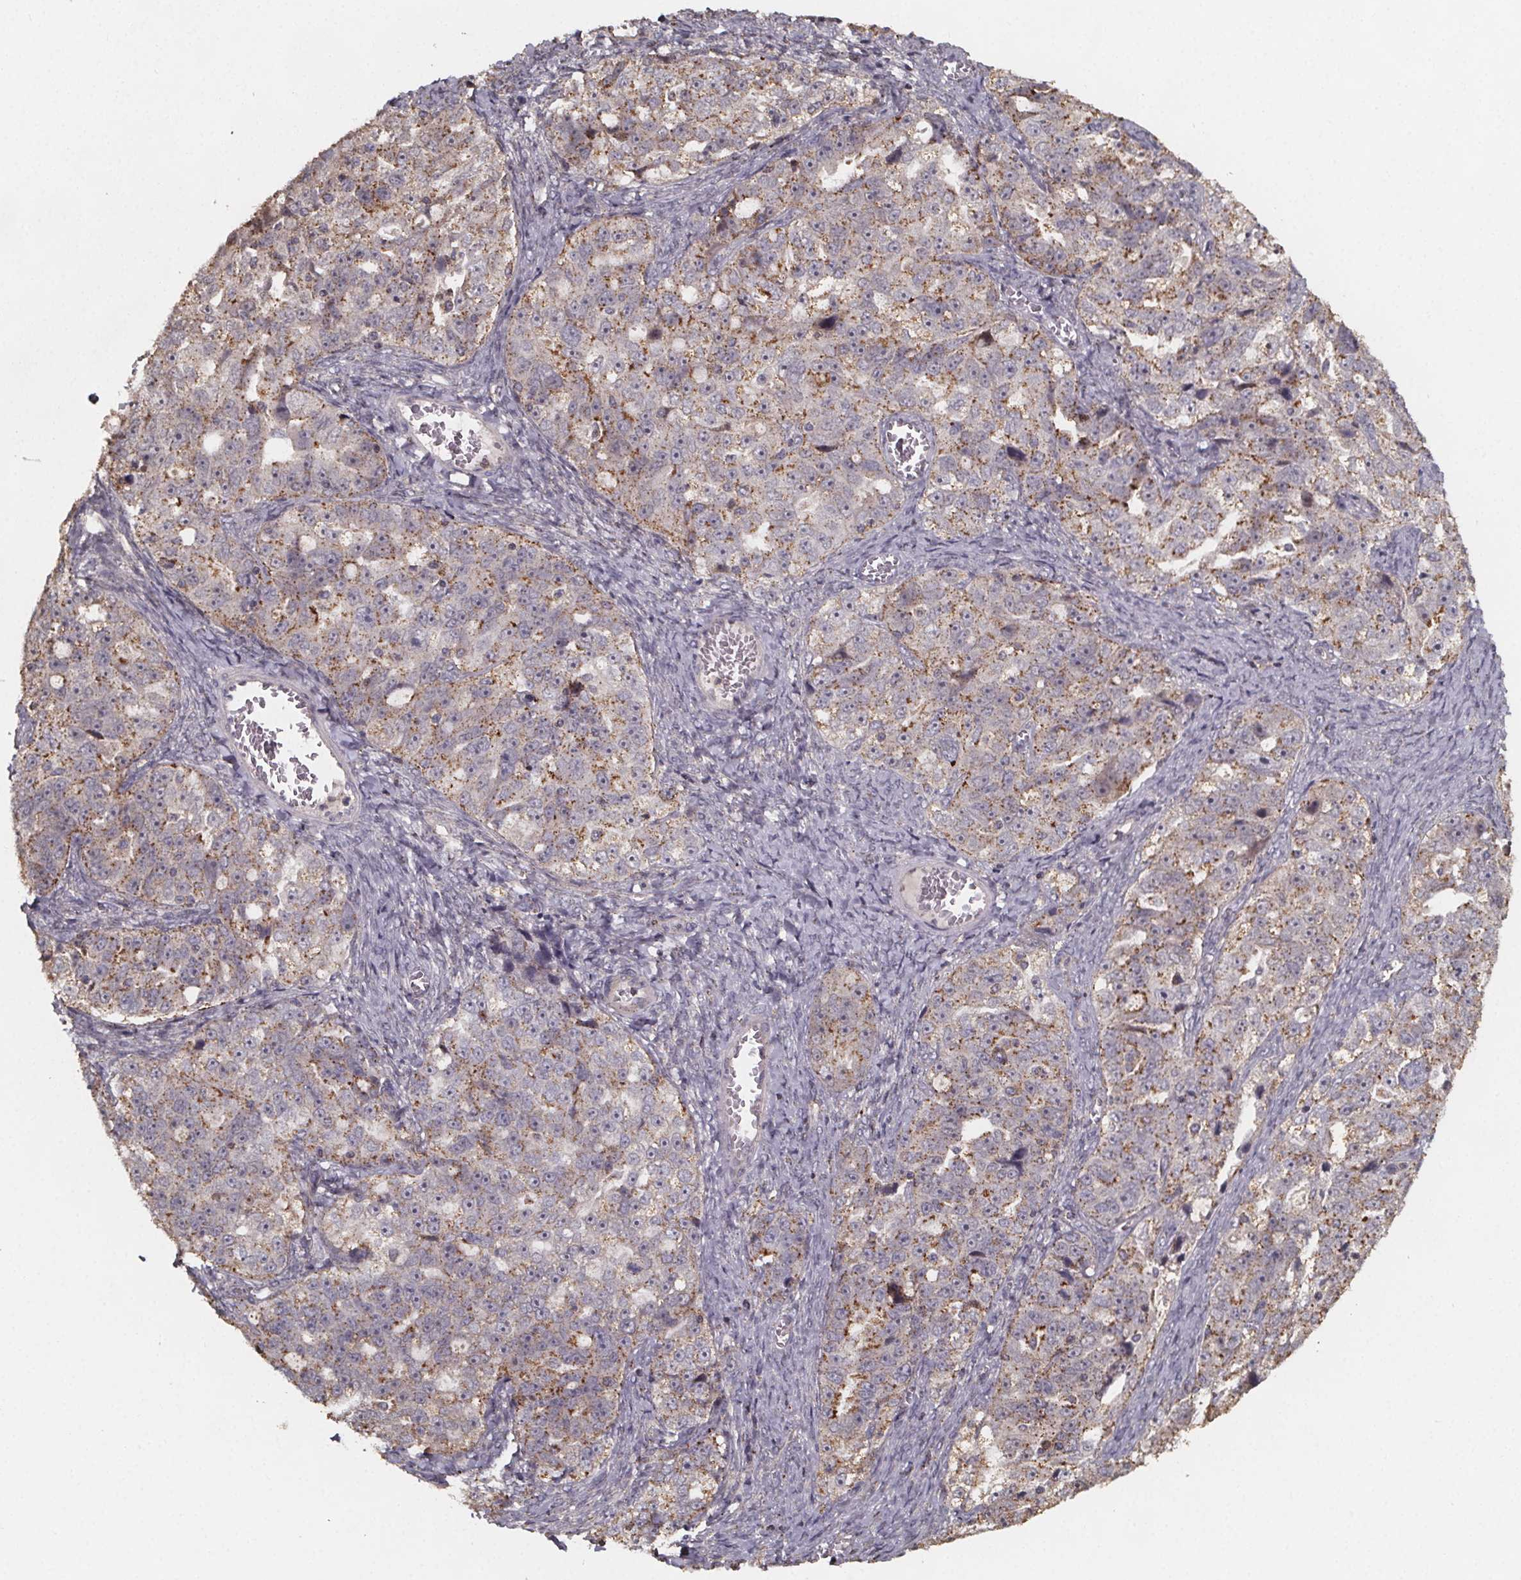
{"staining": {"intensity": "moderate", "quantity": "25%-75%", "location": "cytoplasmic/membranous"}, "tissue": "ovarian cancer", "cell_type": "Tumor cells", "image_type": "cancer", "snomed": [{"axis": "morphology", "description": "Cystadenocarcinoma, serous, NOS"}, {"axis": "topography", "description": "Ovary"}], "caption": "A high-resolution histopathology image shows IHC staining of ovarian cancer, which demonstrates moderate cytoplasmic/membranous staining in approximately 25%-75% of tumor cells.", "gene": "ZNF879", "patient": {"sex": "female", "age": 51}}